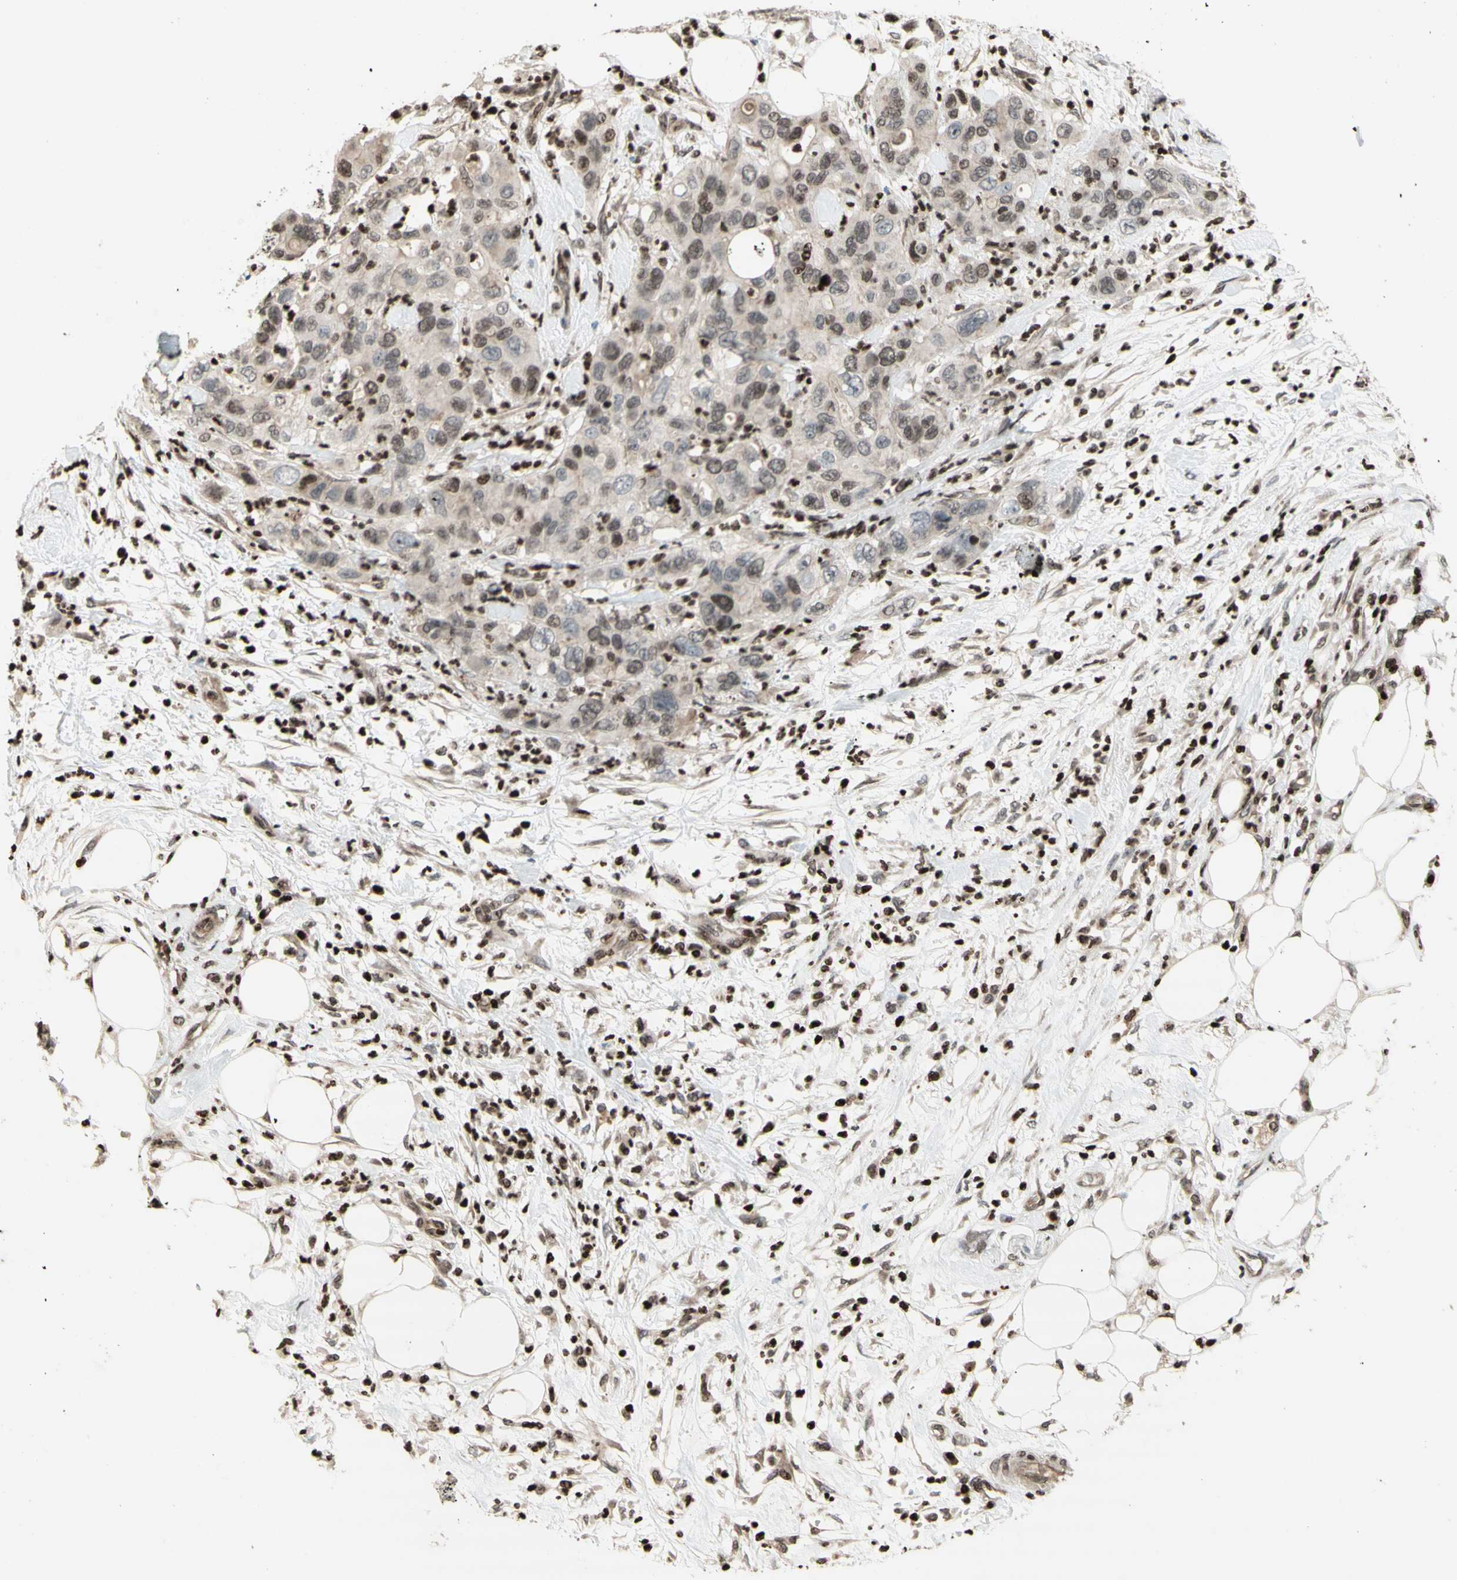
{"staining": {"intensity": "weak", "quantity": "25%-75%", "location": "nuclear"}, "tissue": "pancreatic cancer", "cell_type": "Tumor cells", "image_type": "cancer", "snomed": [{"axis": "morphology", "description": "Adenocarcinoma, NOS"}, {"axis": "topography", "description": "Pancreas"}], "caption": "An immunohistochemistry micrograph of neoplastic tissue is shown. Protein staining in brown shows weak nuclear positivity in pancreatic cancer (adenocarcinoma) within tumor cells.", "gene": "POLA1", "patient": {"sex": "female", "age": 71}}